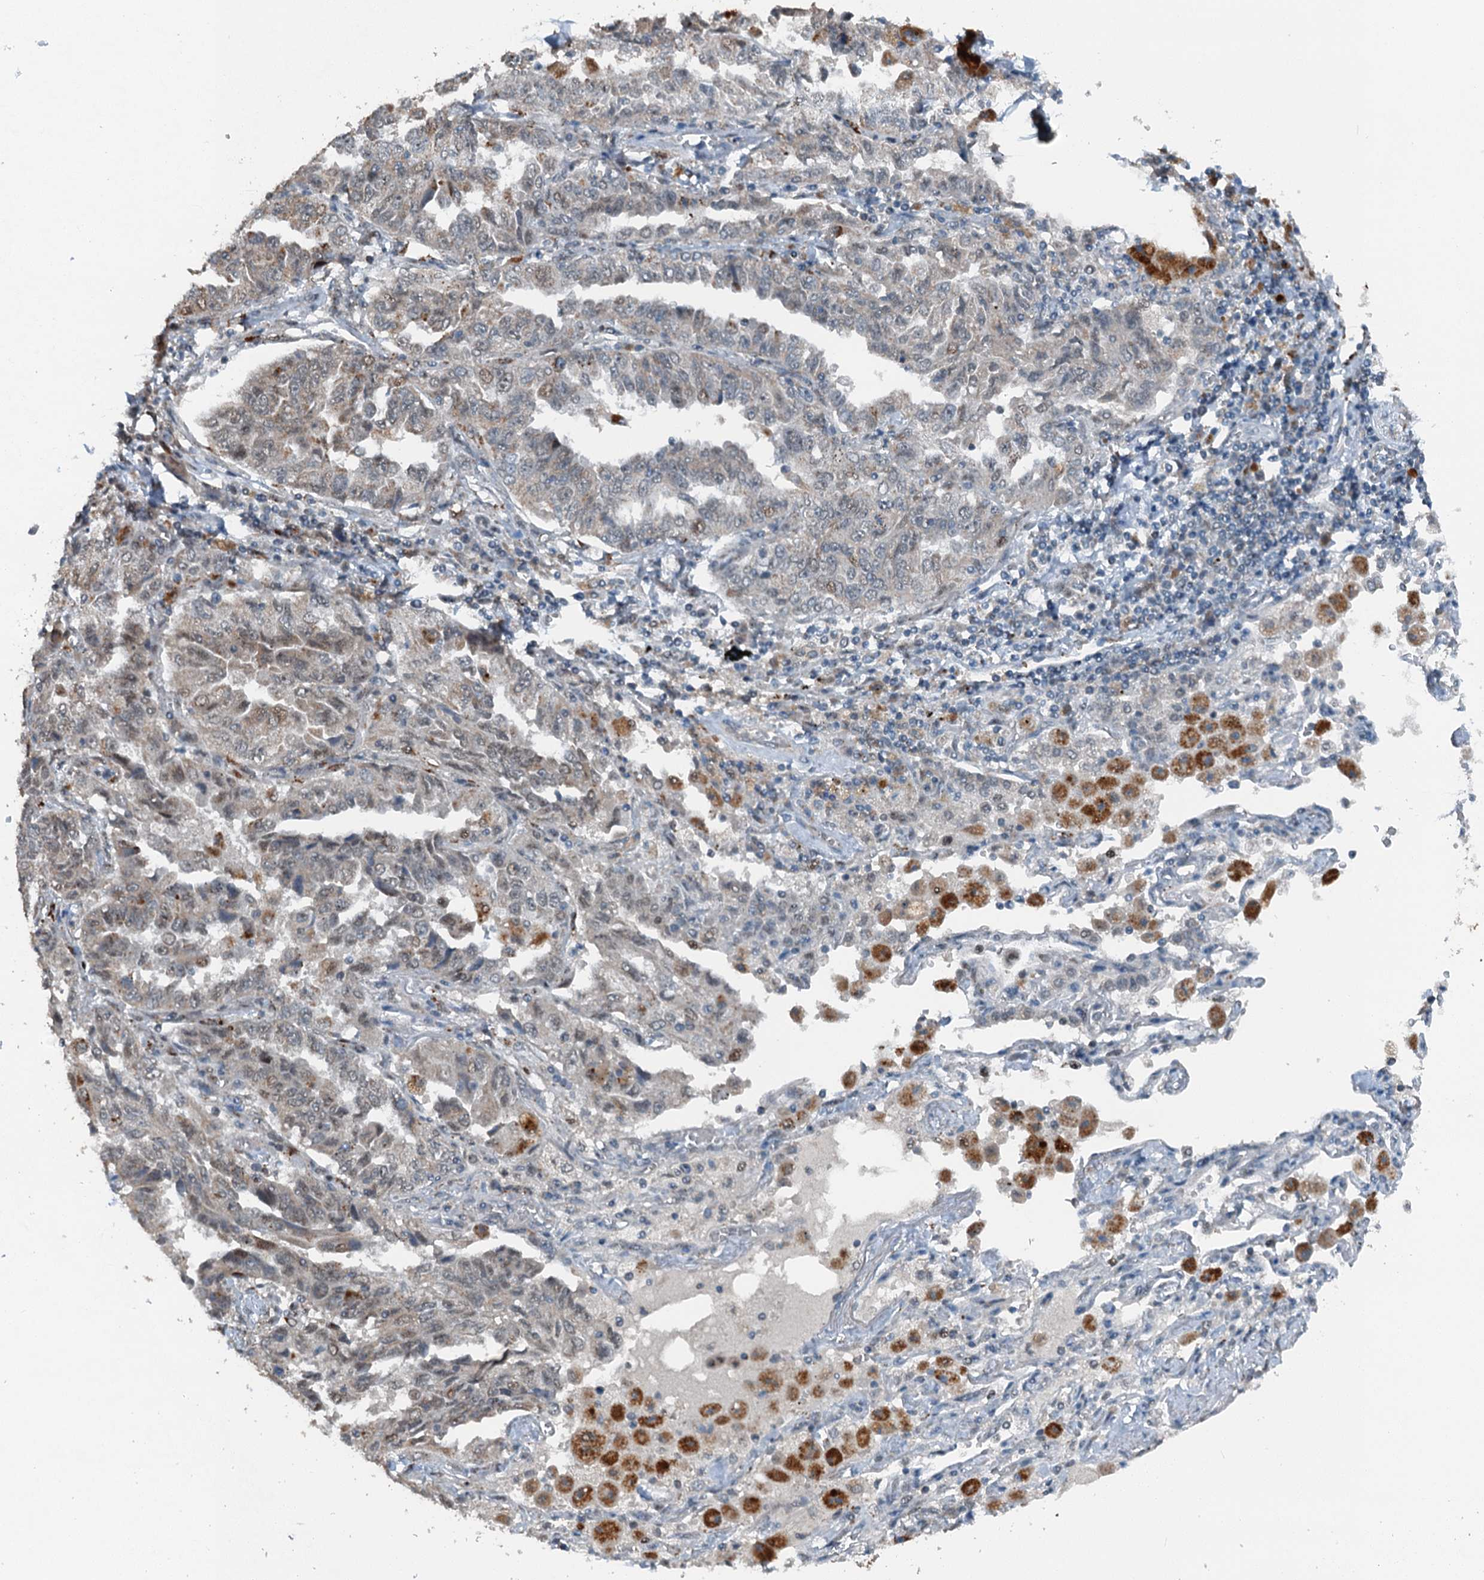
{"staining": {"intensity": "negative", "quantity": "none", "location": "none"}, "tissue": "lung cancer", "cell_type": "Tumor cells", "image_type": "cancer", "snomed": [{"axis": "morphology", "description": "Adenocarcinoma, NOS"}, {"axis": "topography", "description": "Lung"}], "caption": "IHC histopathology image of adenocarcinoma (lung) stained for a protein (brown), which shows no positivity in tumor cells. (DAB IHC with hematoxylin counter stain).", "gene": "BMERB1", "patient": {"sex": "female", "age": 51}}